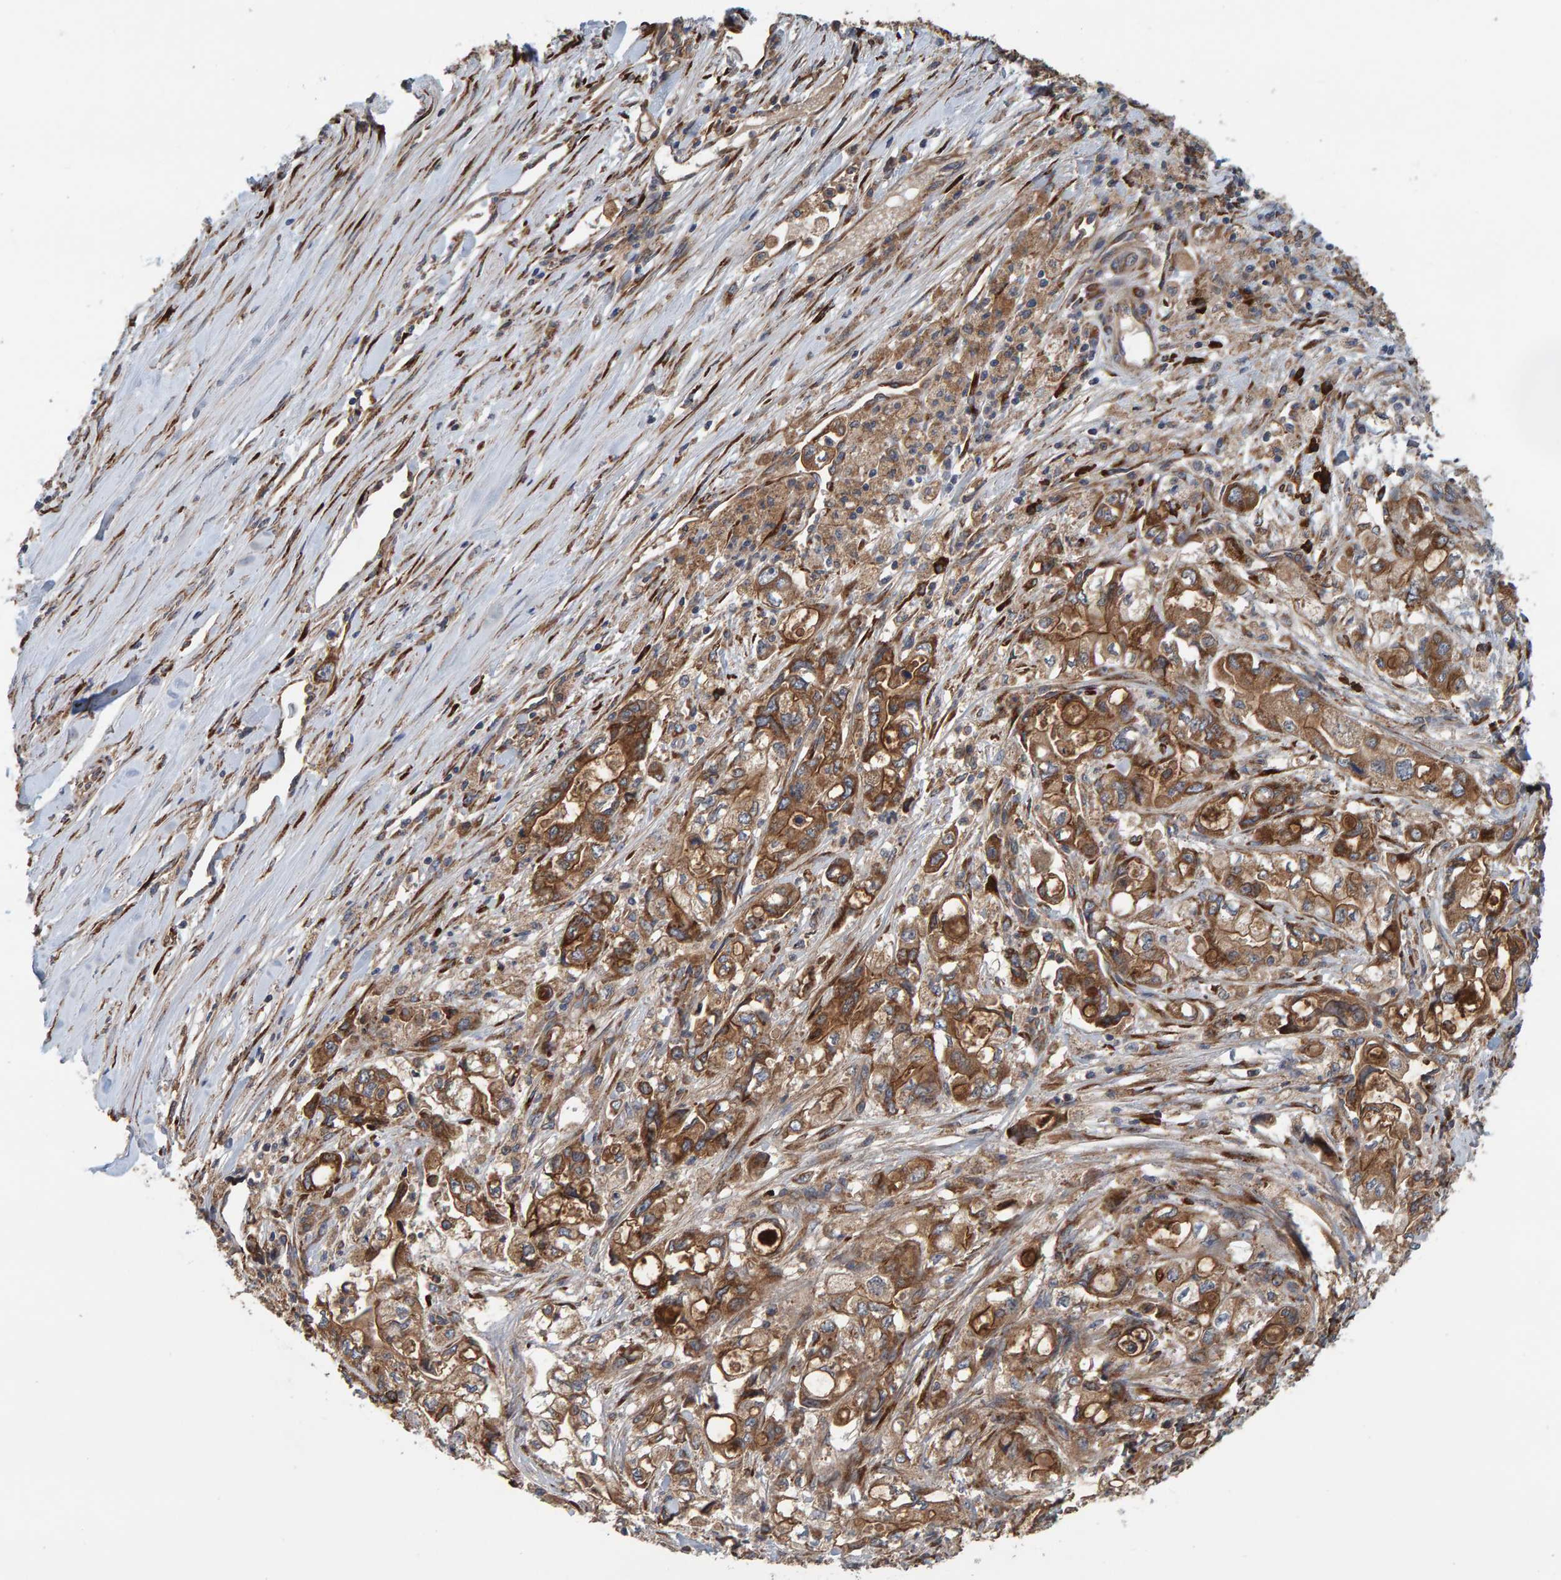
{"staining": {"intensity": "moderate", "quantity": ">75%", "location": "cytoplasmic/membranous"}, "tissue": "pancreatic cancer", "cell_type": "Tumor cells", "image_type": "cancer", "snomed": [{"axis": "morphology", "description": "Adenocarcinoma, NOS"}, {"axis": "topography", "description": "Pancreas"}], "caption": "Pancreatic cancer stained with DAB immunohistochemistry (IHC) shows medium levels of moderate cytoplasmic/membranous expression in approximately >75% of tumor cells. (Brightfield microscopy of DAB IHC at high magnification).", "gene": "BAIAP2", "patient": {"sex": "male", "age": 79}}